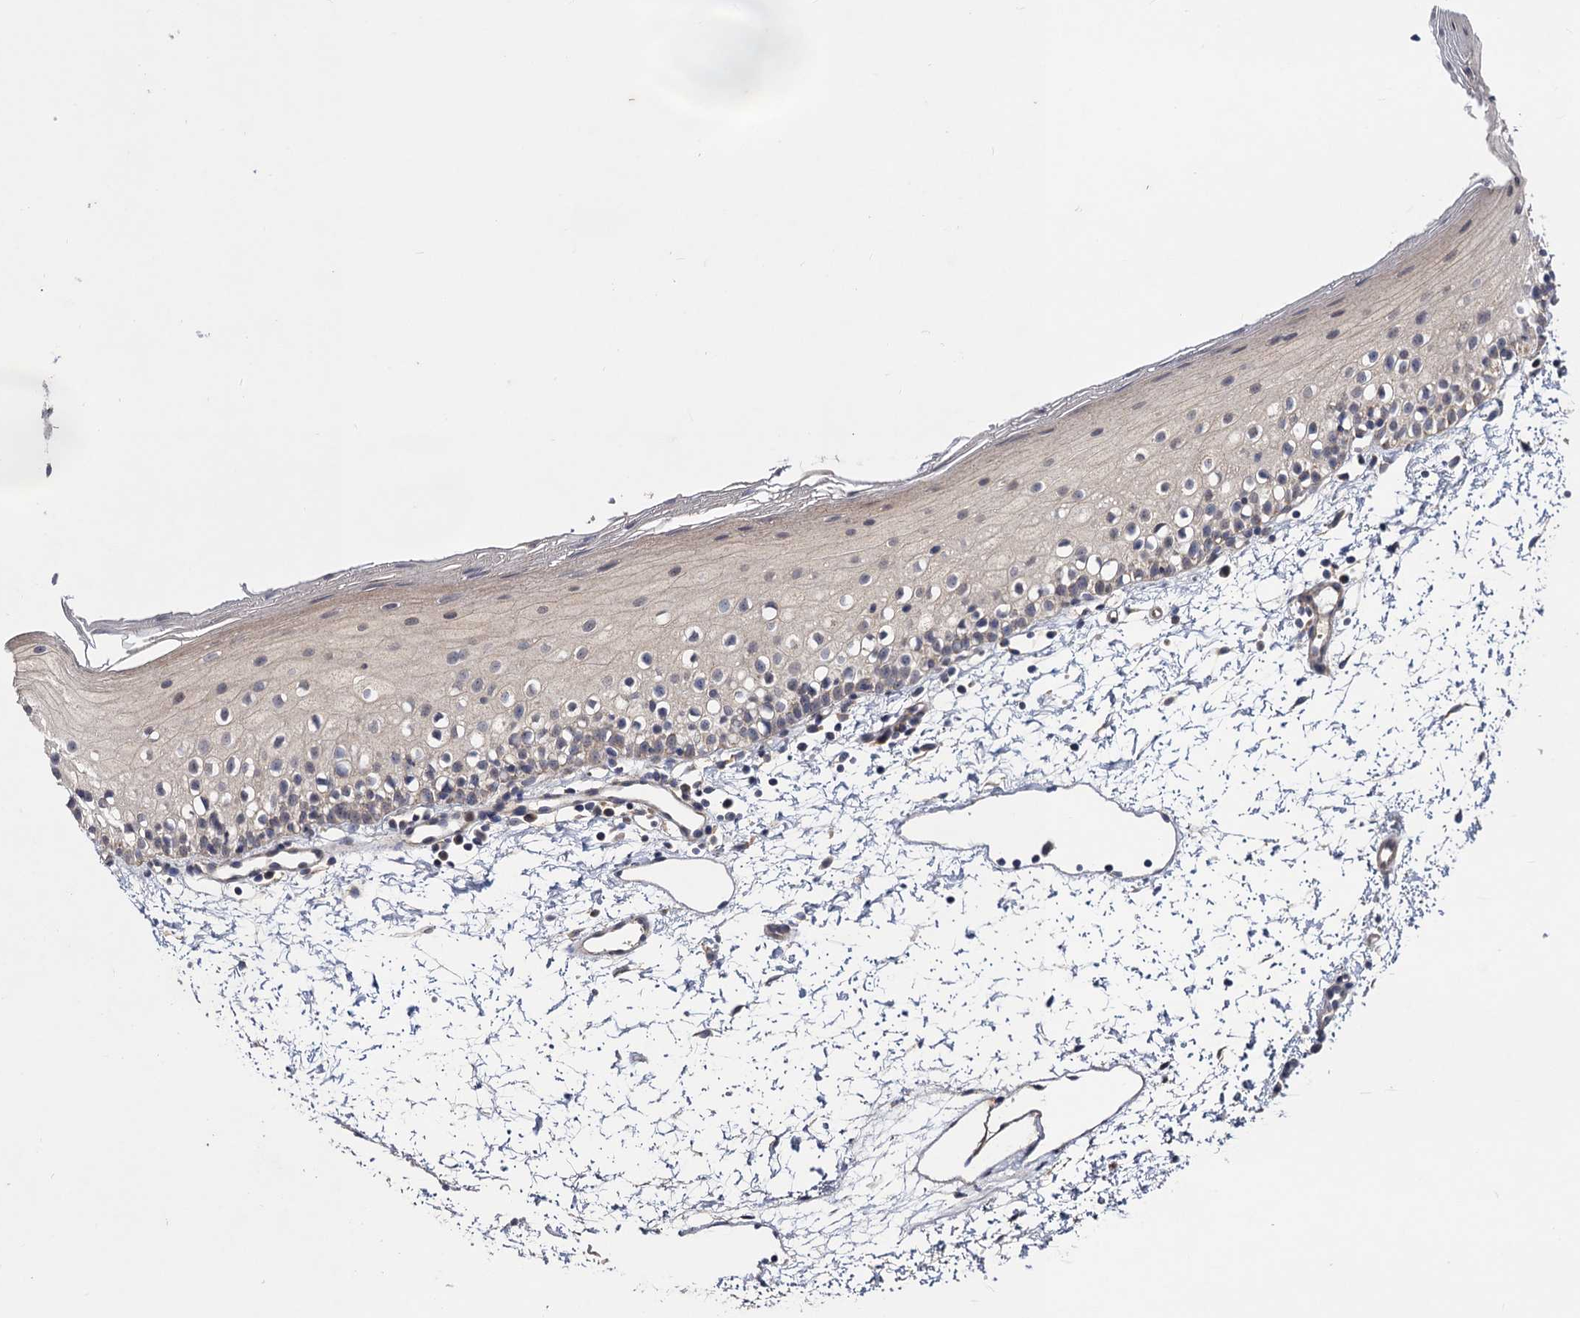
{"staining": {"intensity": "weak", "quantity": "<25%", "location": "cytoplasmic/membranous"}, "tissue": "oral mucosa", "cell_type": "Squamous epithelial cells", "image_type": "normal", "snomed": [{"axis": "morphology", "description": "Normal tissue, NOS"}, {"axis": "topography", "description": "Oral tissue"}], "caption": "This is an immunohistochemistry histopathology image of benign human oral mucosa. There is no positivity in squamous epithelial cells.", "gene": "VPS37D", "patient": {"sex": "male", "age": 28}}